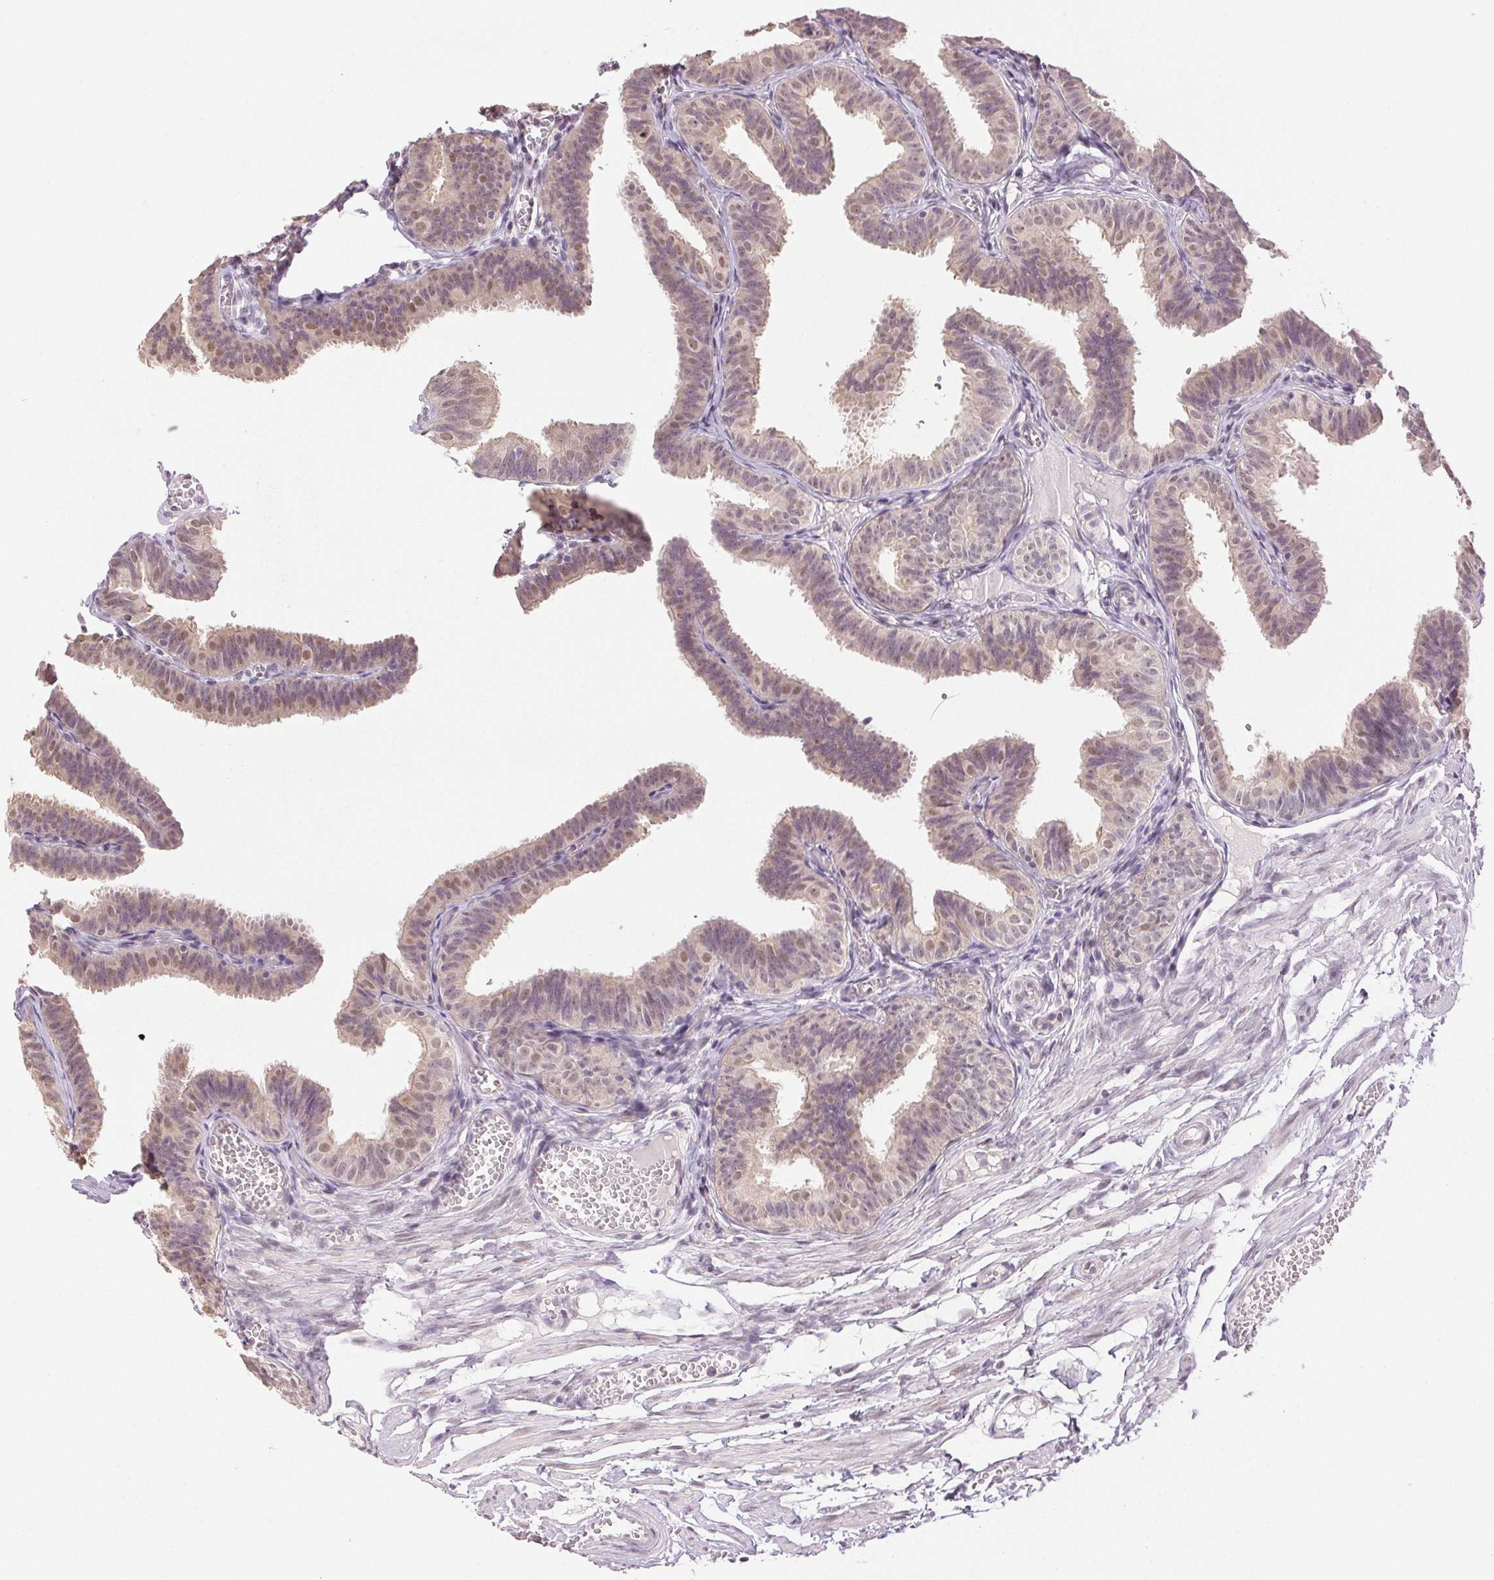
{"staining": {"intensity": "weak", "quantity": "25%-75%", "location": "nuclear"}, "tissue": "fallopian tube", "cell_type": "Glandular cells", "image_type": "normal", "snomed": [{"axis": "morphology", "description": "Normal tissue, NOS"}, {"axis": "topography", "description": "Fallopian tube"}], "caption": "Fallopian tube stained with DAB IHC shows low levels of weak nuclear expression in about 25%-75% of glandular cells.", "gene": "PLCB1", "patient": {"sex": "female", "age": 25}}